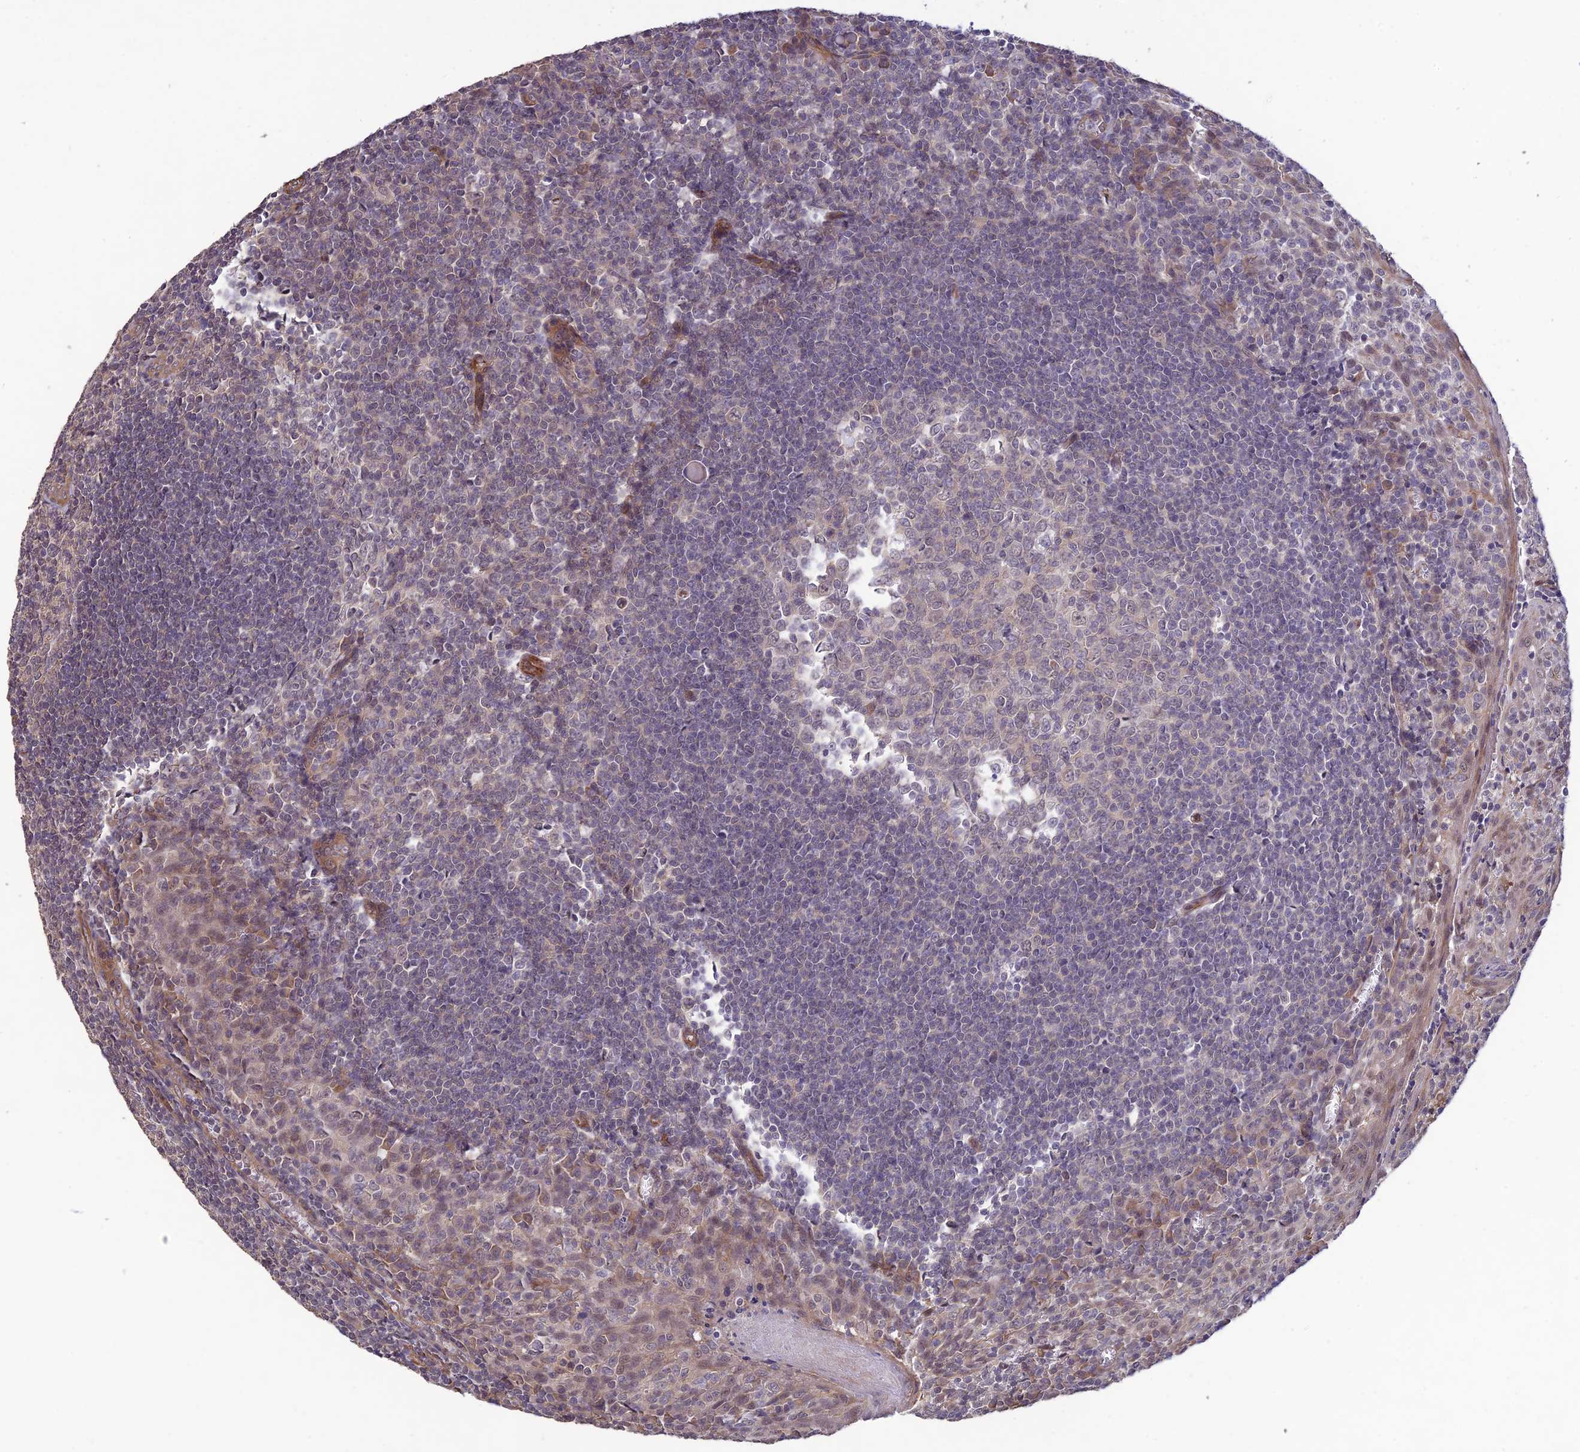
{"staining": {"intensity": "negative", "quantity": "none", "location": "none"}, "tissue": "tonsil", "cell_type": "Germinal center cells", "image_type": "normal", "snomed": [{"axis": "morphology", "description": "Normal tissue, NOS"}, {"axis": "topography", "description": "Tonsil"}], "caption": "Tonsil was stained to show a protein in brown. There is no significant staining in germinal center cells. (DAB (3,3'-diaminobenzidine) immunohistochemistry (IHC) visualized using brightfield microscopy, high magnification).", "gene": "PAGR1", "patient": {"sex": "male", "age": 27}}